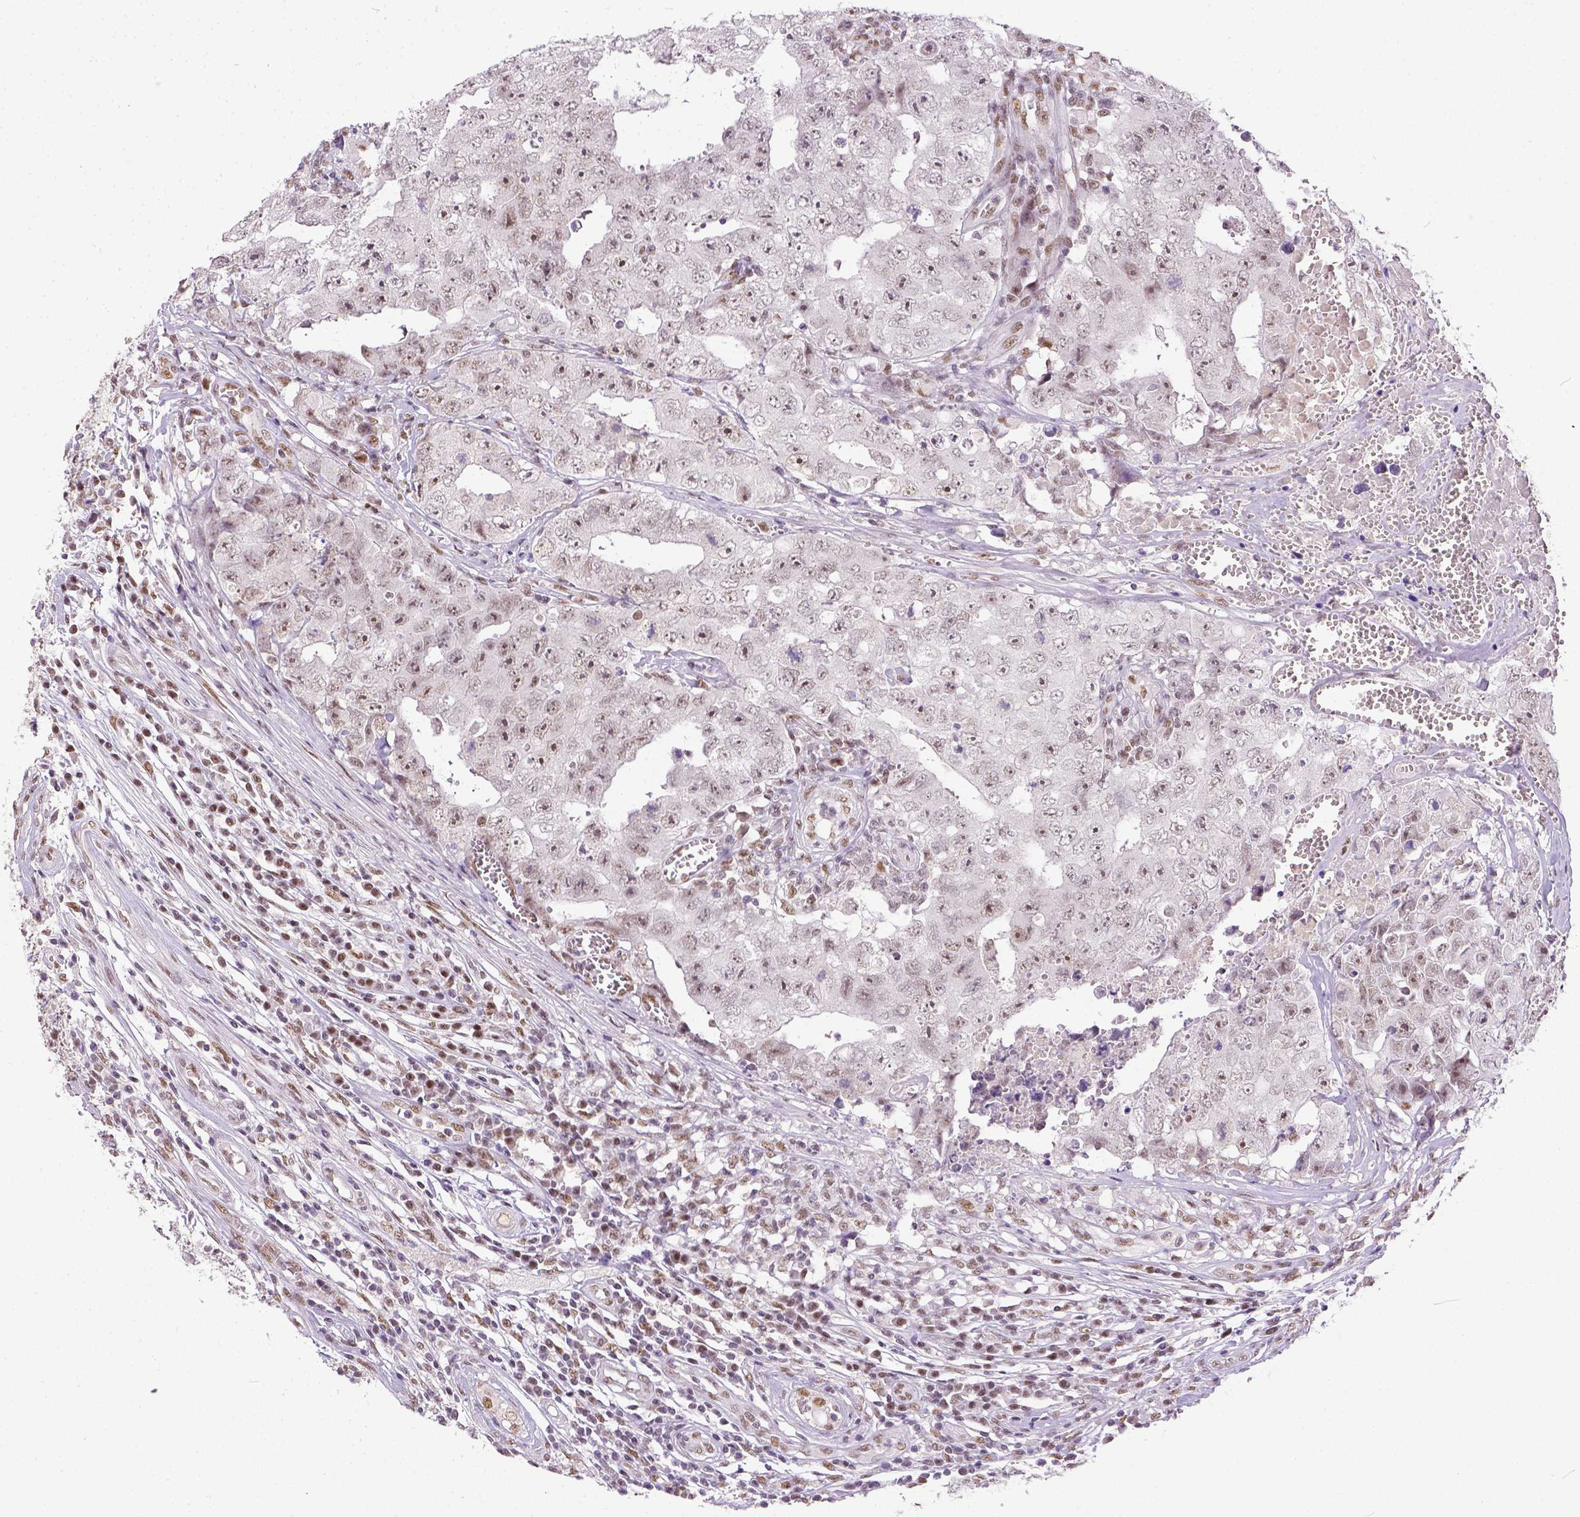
{"staining": {"intensity": "moderate", "quantity": "25%-75%", "location": "nuclear"}, "tissue": "testis cancer", "cell_type": "Tumor cells", "image_type": "cancer", "snomed": [{"axis": "morphology", "description": "Carcinoma, Embryonal, NOS"}, {"axis": "topography", "description": "Testis"}], "caption": "This image demonstrates embryonal carcinoma (testis) stained with immunohistochemistry (IHC) to label a protein in brown. The nuclear of tumor cells show moderate positivity for the protein. Nuclei are counter-stained blue.", "gene": "ERCC1", "patient": {"sex": "male", "age": 36}}